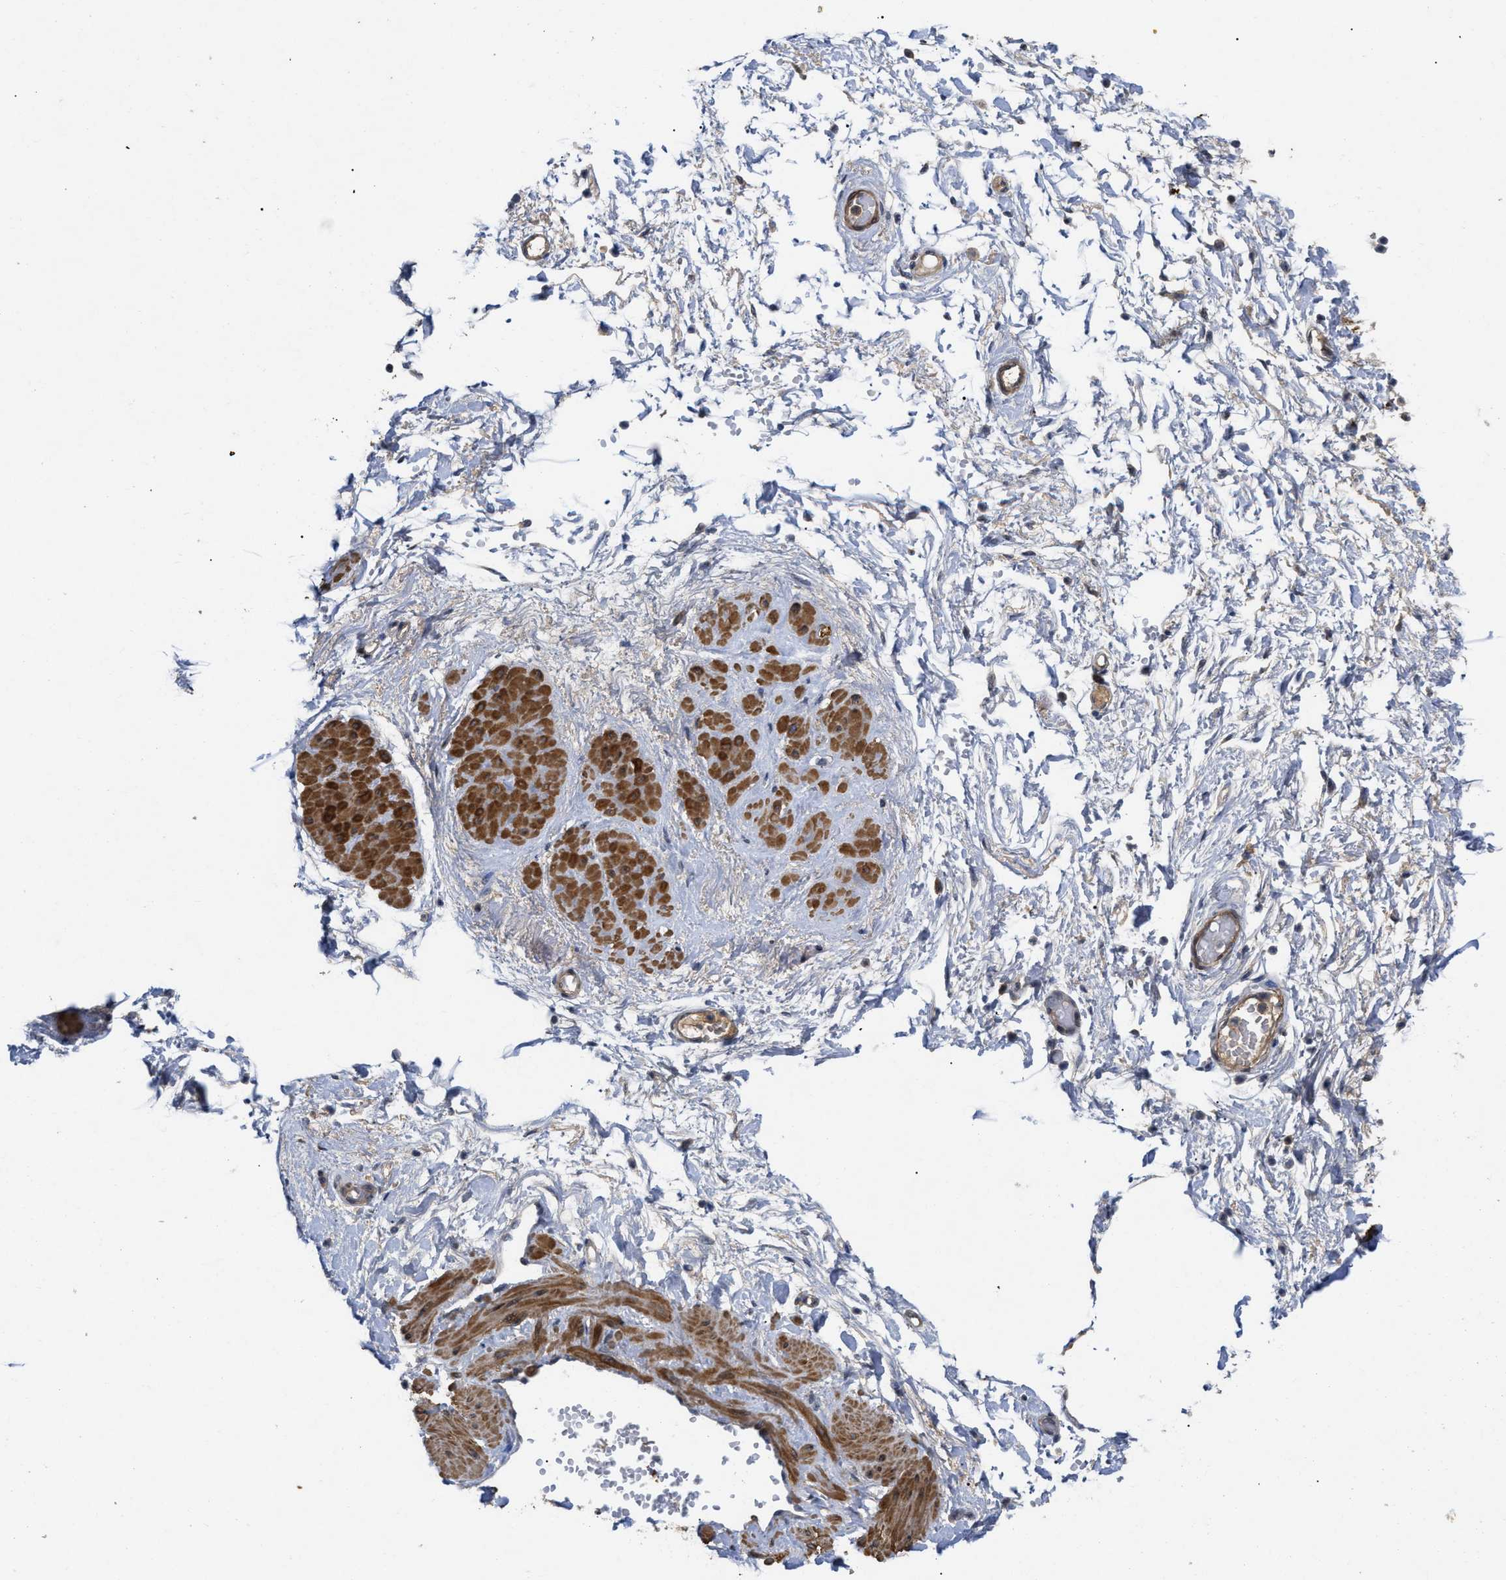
{"staining": {"intensity": "negative", "quantity": "none", "location": "none"}, "tissue": "adipose tissue", "cell_type": "Adipocytes", "image_type": "normal", "snomed": [{"axis": "morphology", "description": "Normal tissue, NOS"}, {"axis": "topography", "description": "Soft tissue"}, {"axis": "topography", "description": "Vascular tissue"}], "caption": "Immunohistochemical staining of benign human adipose tissue exhibits no significant staining in adipocytes.", "gene": "ST6GALNAC6", "patient": {"sex": "female", "age": 35}}